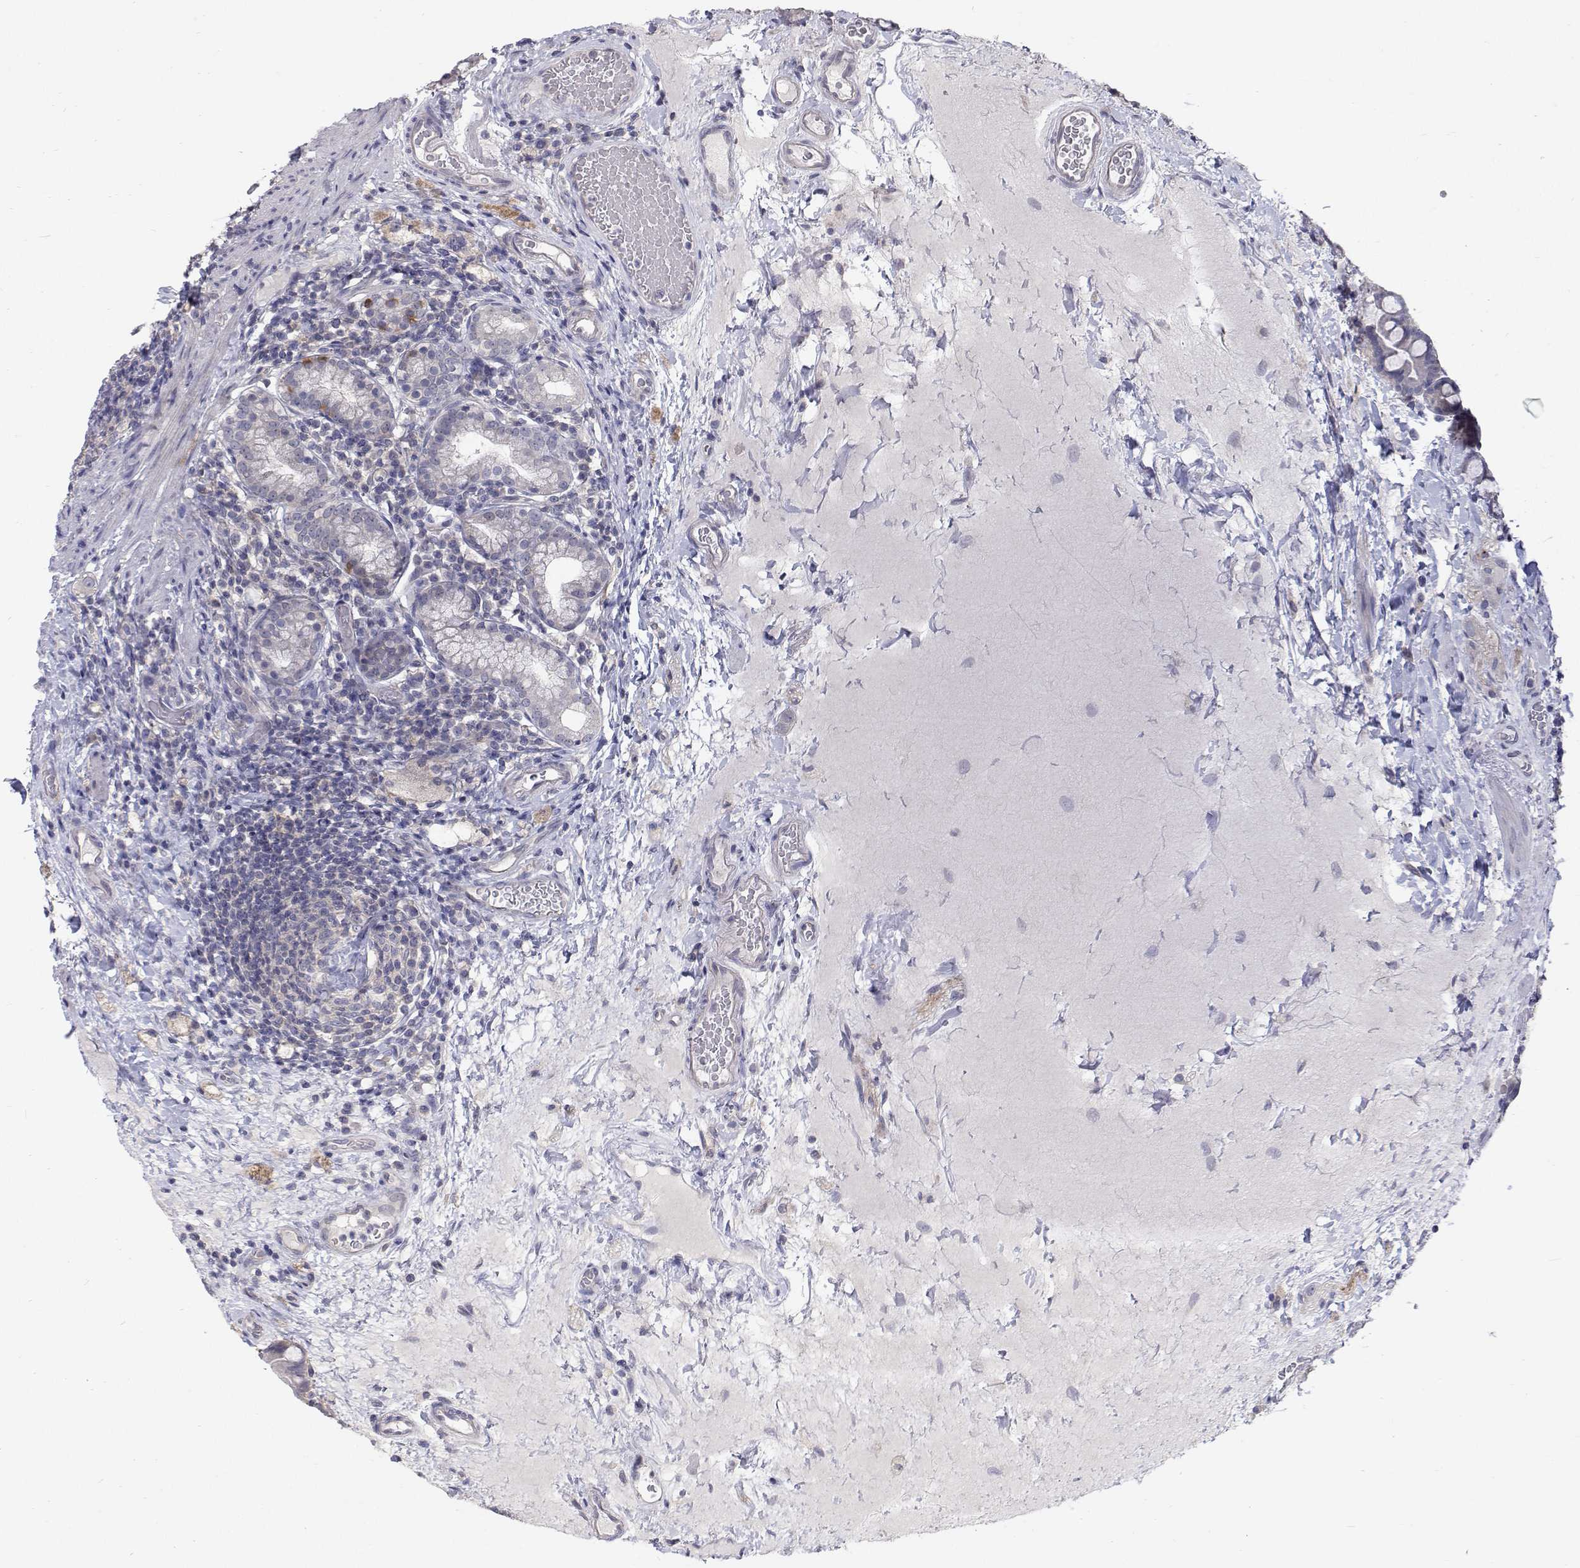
{"staining": {"intensity": "negative", "quantity": "none", "location": "none"}, "tissue": "small intestine", "cell_type": "Glandular cells", "image_type": "normal", "snomed": [{"axis": "morphology", "description": "Normal tissue, NOS"}, {"axis": "topography", "description": "Small intestine"}], "caption": "Glandular cells are negative for protein expression in normal human small intestine.", "gene": "MYPN", "patient": {"sex": "male", "age": 26}}